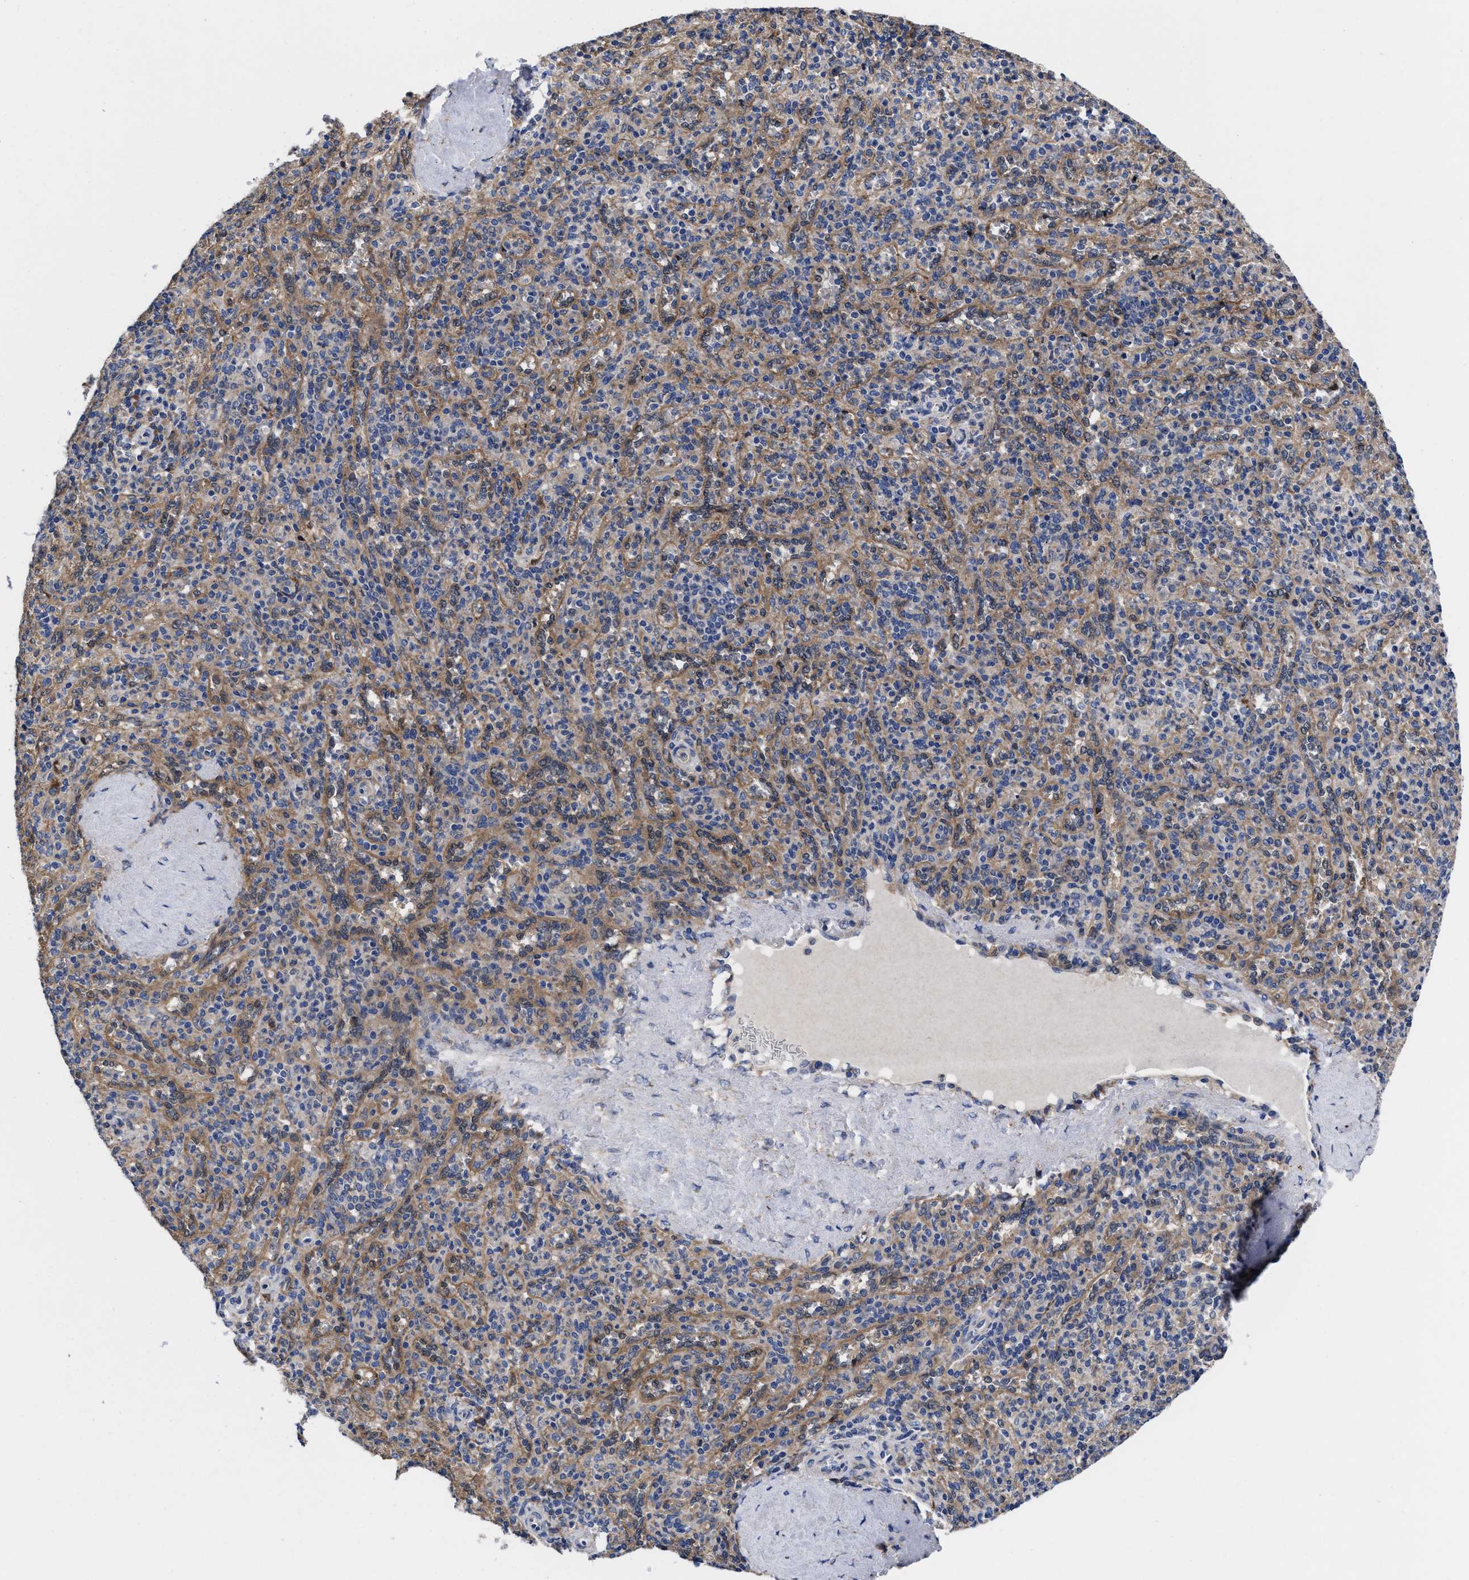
{"staining": {"intensity": "moderate", "quantity": "25%-75%", "location": "cytoplasmic/membranous"}, "tissue": "spleen", "cell_type": "Cells in red pulp", "image_type": "normal", "snomed": [{"axis": "morphology", "description": "Normal tissue, NOS"}, {"axis": "topography", "description": "Spleen"}], "caption": "Cells in red pulp demonstrate medium levels of moderate cytoplasmic/membranous positivity in about 25%-75% of cells in normal spleen. (Brightfield microscopy of DAB IHC at high magnification).", "gene": "TXNDC17", "patient": {"sex": "male", "age": 36}}